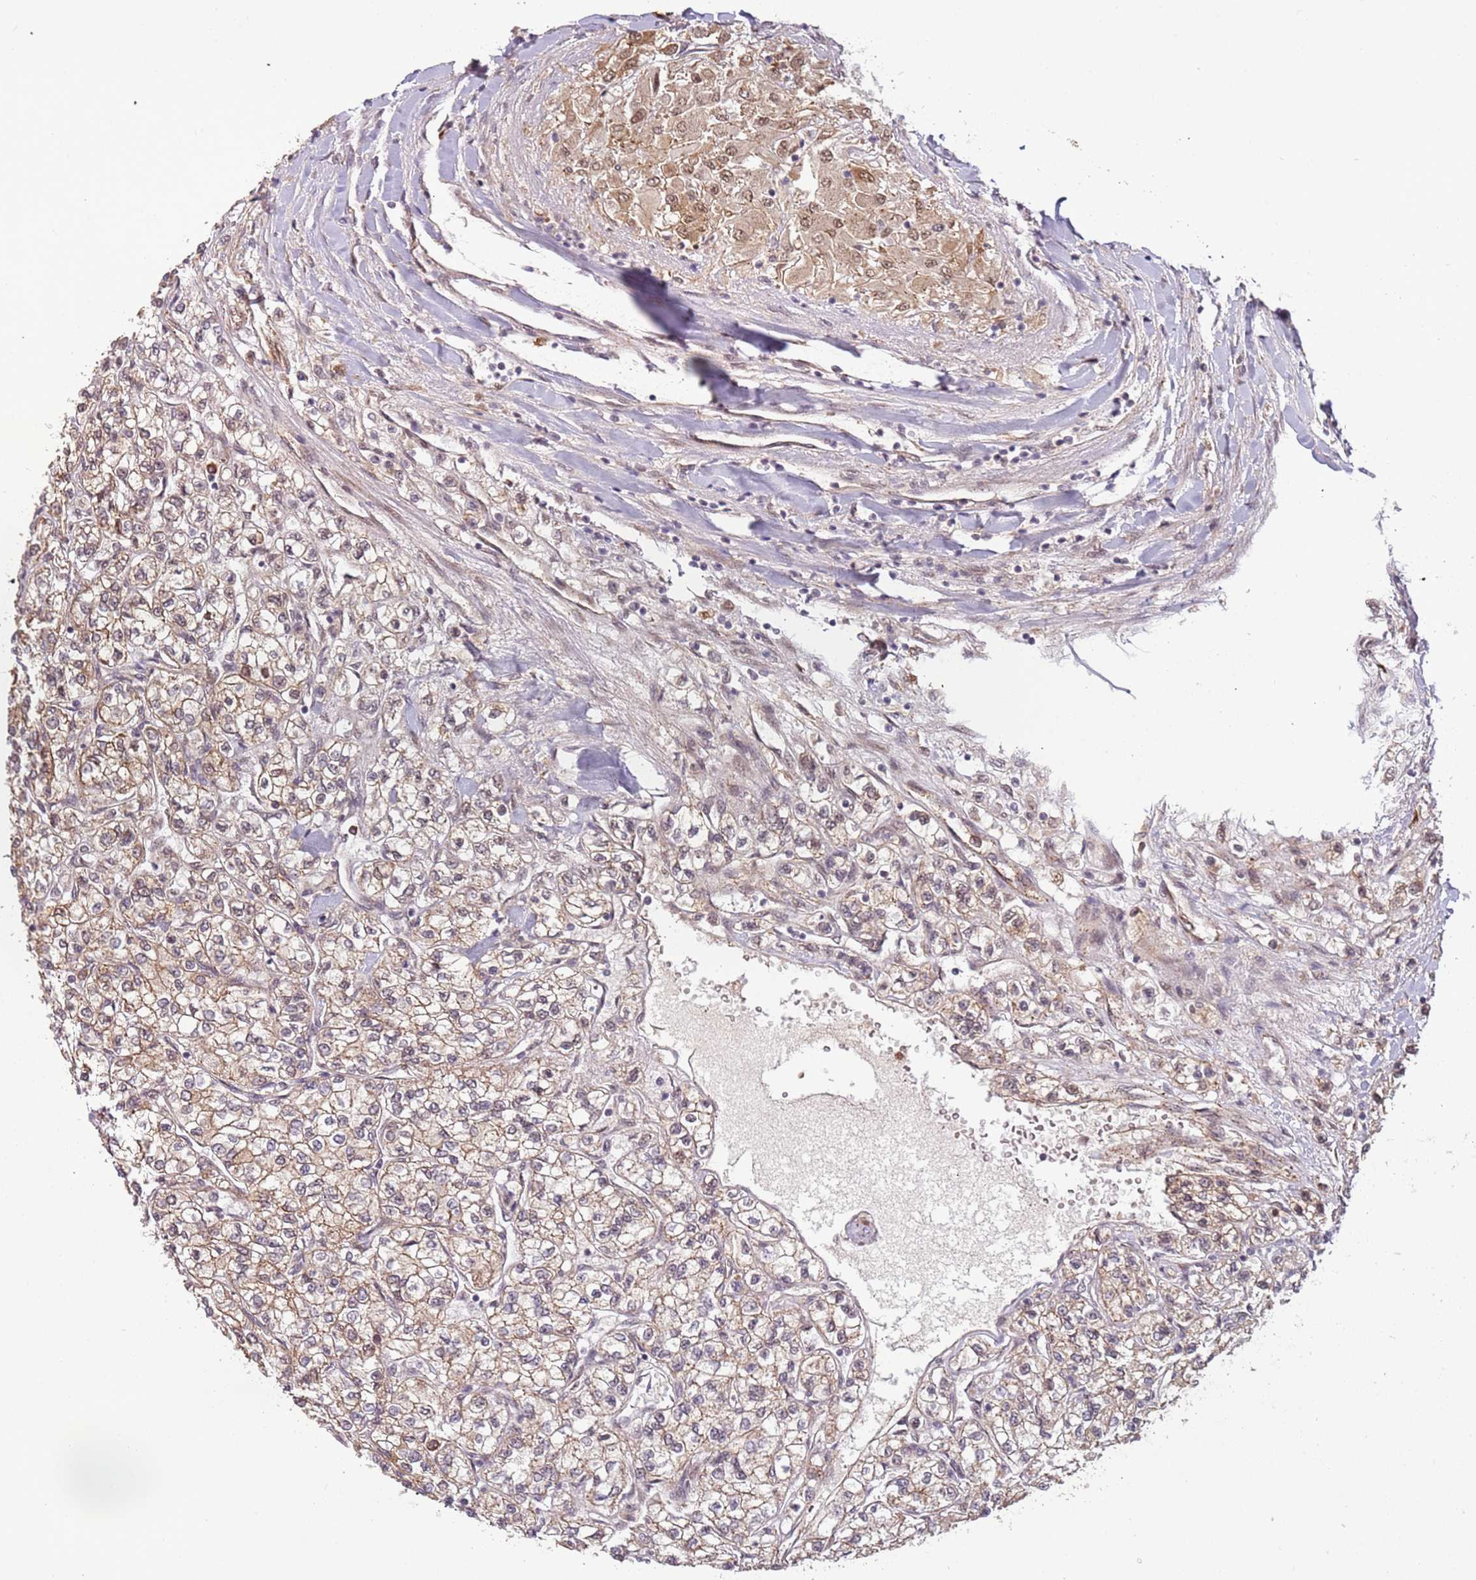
{"staining": {"intensity": "moderate", "quantity": "<25%", "location": "nuclear"}, "tissue": "renal cancer", "cell_type": "Tumor cells", "image_type": "cancer", "snomed": [{"axis": "morphology", "description": "Adenocarcinoma, NOS"}, {"axis": "topography", "description": "Kidney"}], "caption": "Approximately <25% of tumor cells in renal cancer exhibit moderate nuclear protein expression as visualized by brown immunohistochemical staining.", "gene": "POLR3H", "patient": {"sex": "male", "age": 80}}